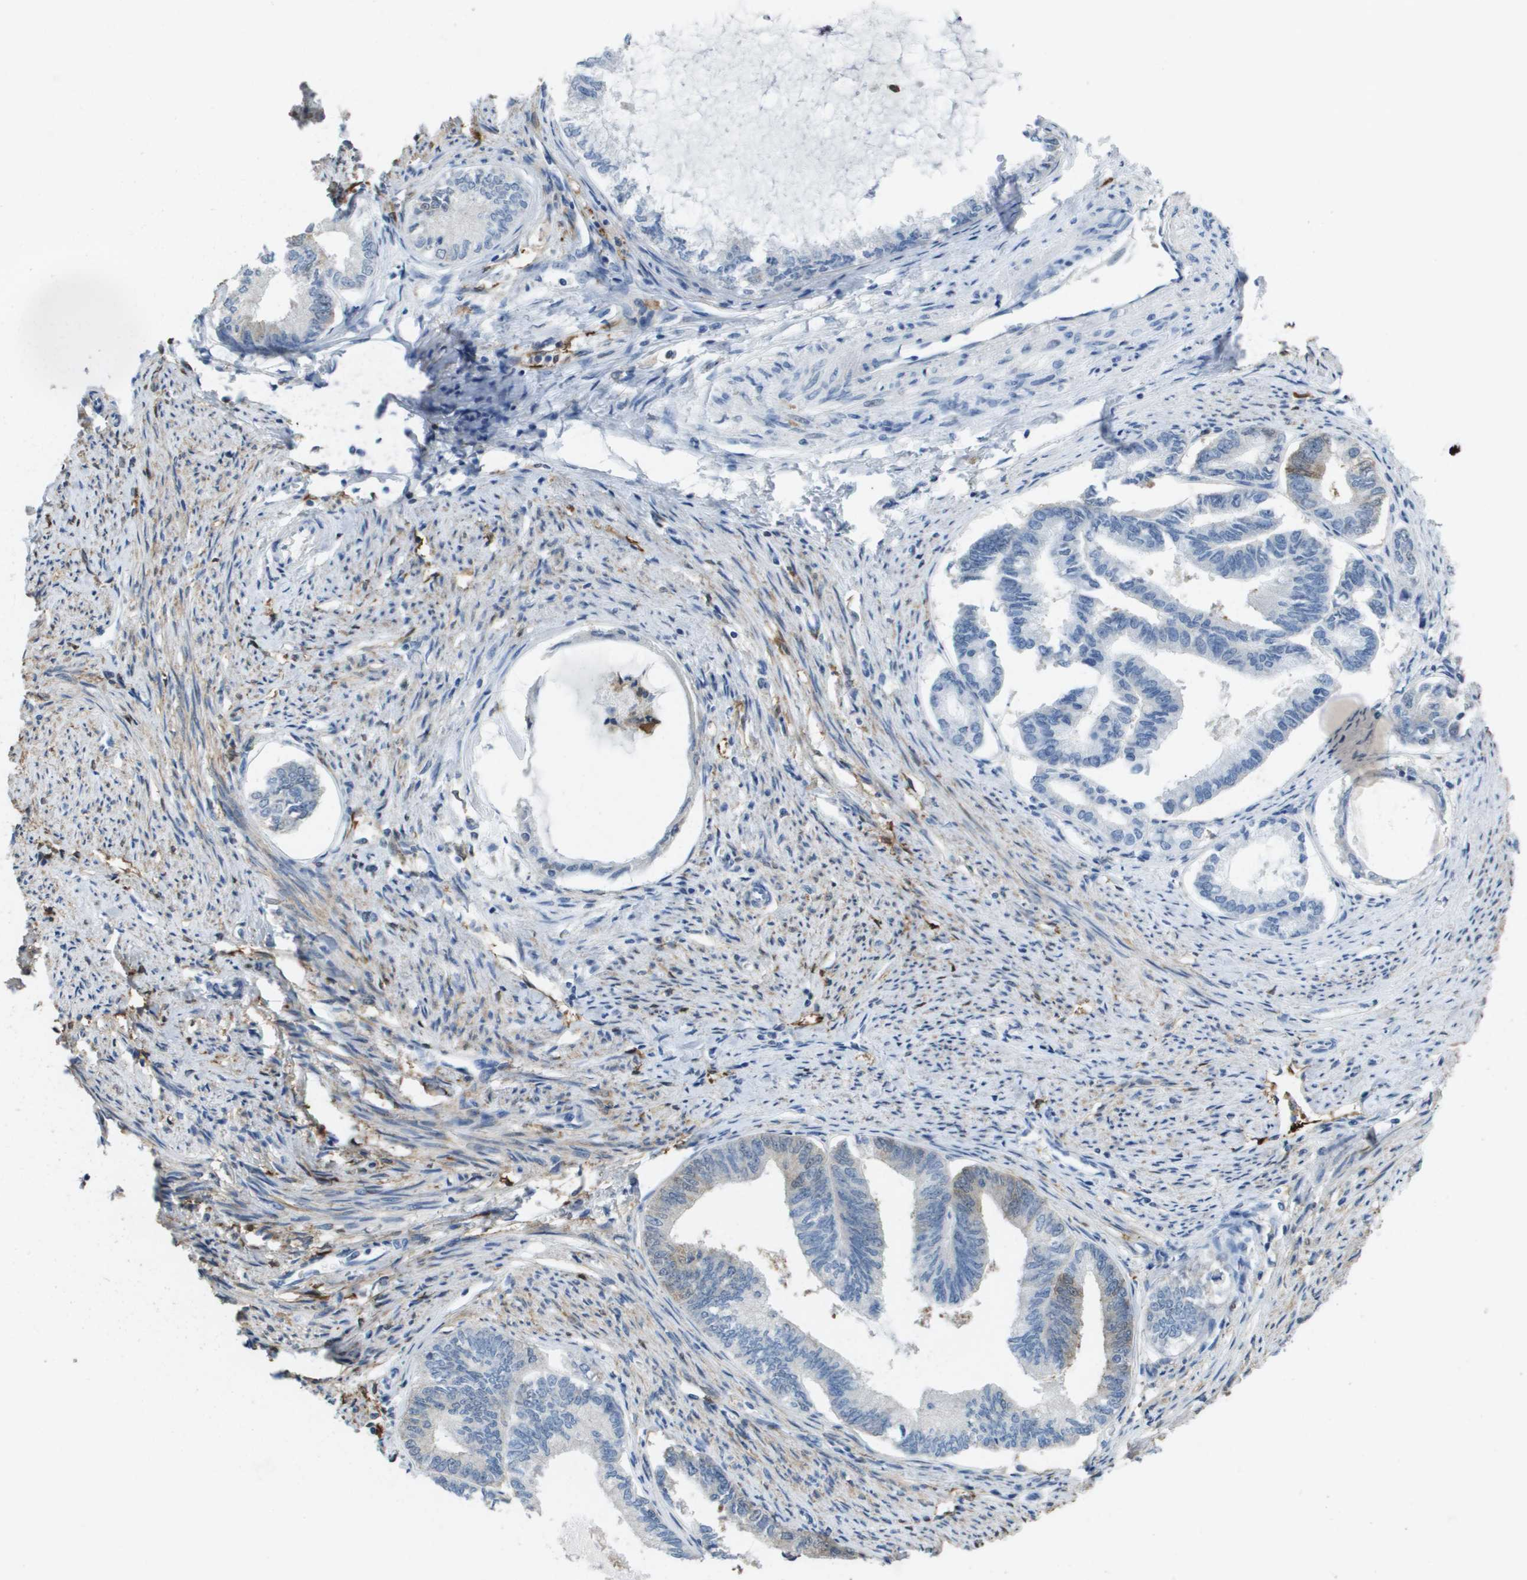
{"staining": {"intensity": "negative", "quantity": "none", "location": "none"}, "tissue": "endometrial cancer", "cell_type": "Tumor cells", "image_type": "cancer", "snomed": [{"axis": "morphology", "description": "Adenocarcinoma, NOS"}, {"axis": "topography", "description": "Endometrium"}], "caption": "Tumor cells show no significant protein expression in endometrial cancer (adenocarcinoma). (Stains: DAB IHC with hematoxylin counter stain, Microscopy: brightfield microscopy at high magnification).", "gene": "FABP5", "patient": {"sex": "female", "age": 86}}